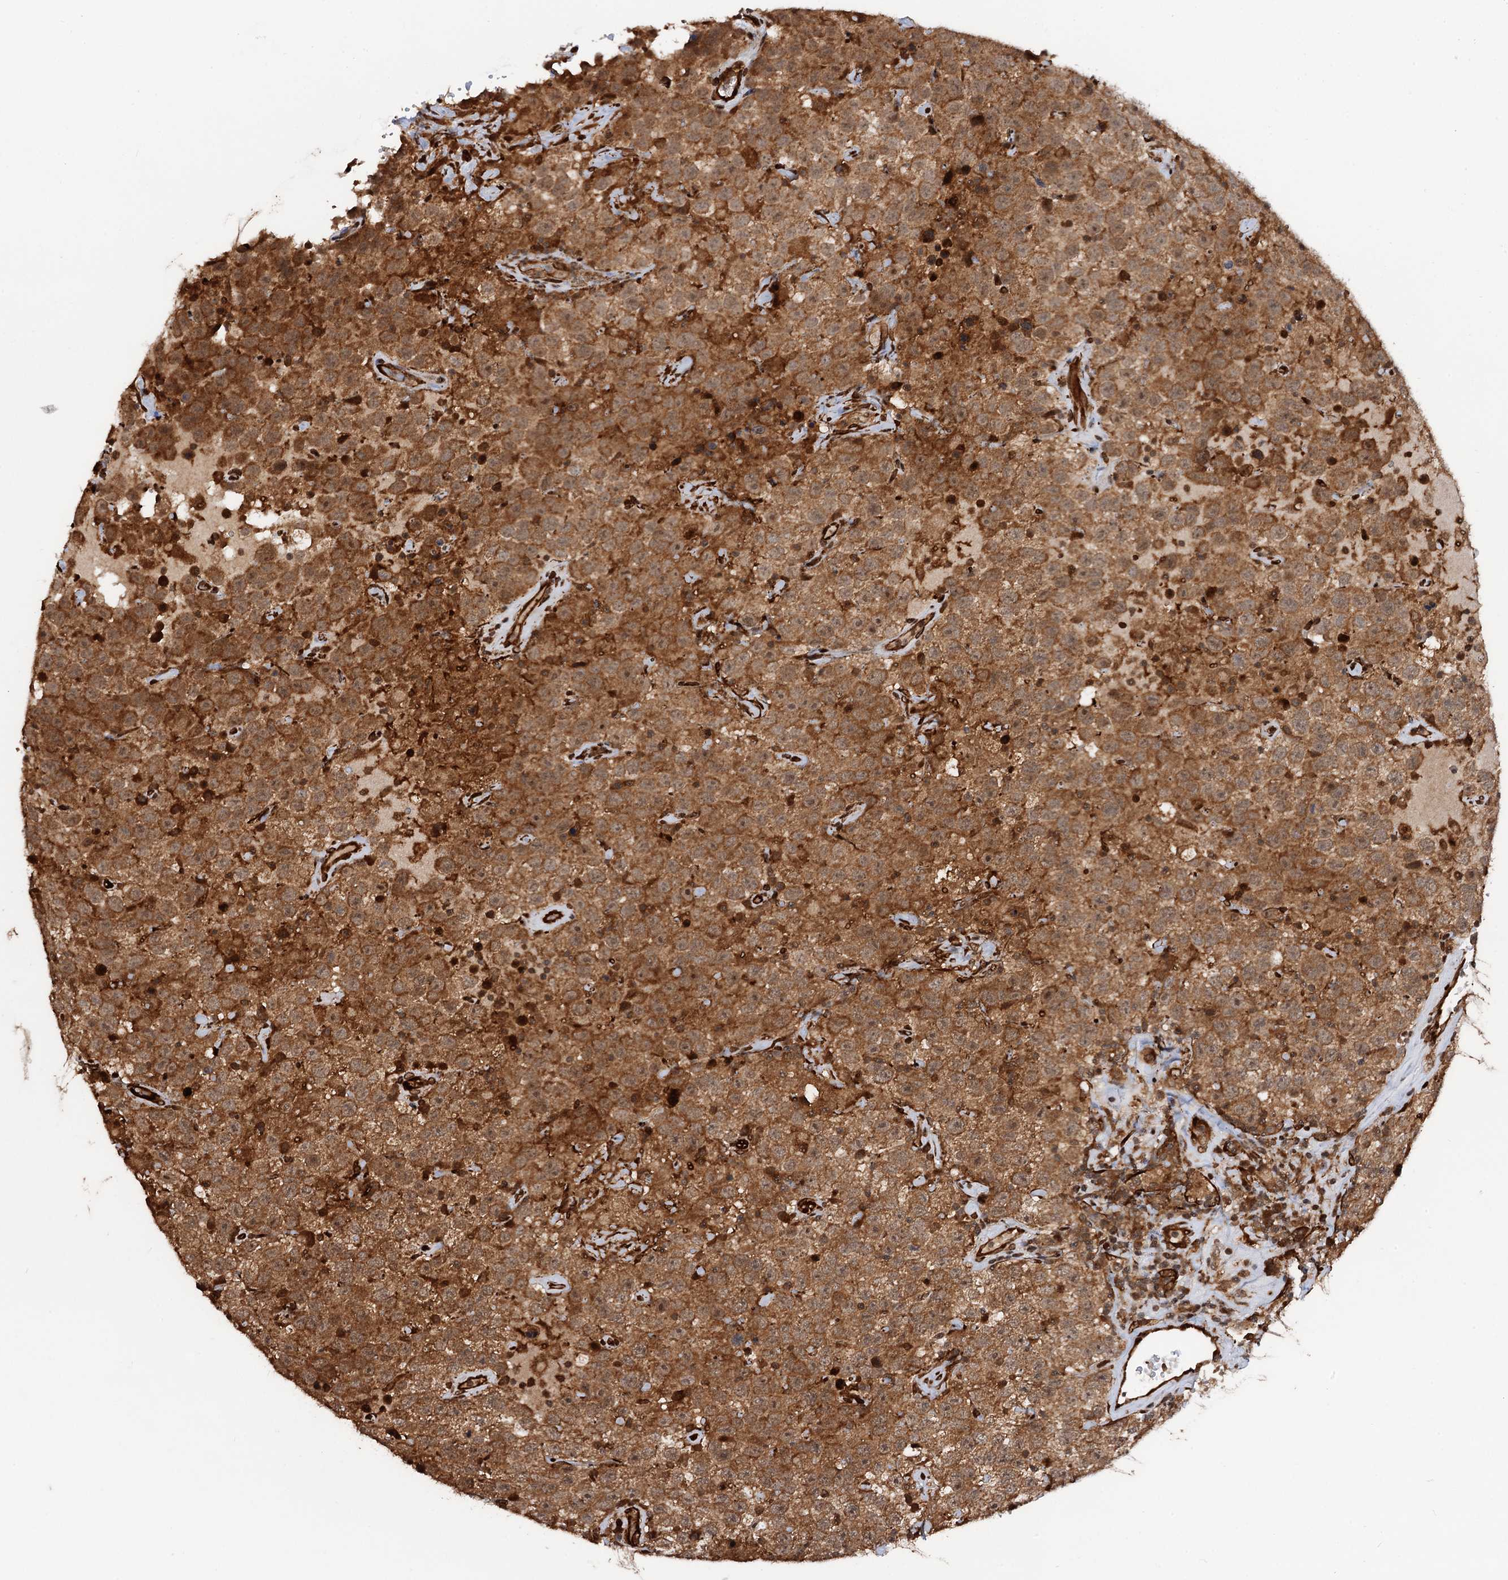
{"staining": {"intensity": "moderate", "quantity": ">75%", "location": "cytoplasmic/membranous,nuclear"}, "tissue": "testis cancer", "cell_type": "Tumor cells", "image_type": "cancer", "snomed": [{"axis": "morphology", "description": "Seminoma, NOS"}, {"axis": "topography", "description": "Testis"}], "caption": "DAB immunohistochemical staining of seminoma (testis) reveals moderate cytoplasmic/membranous and nuclear protein positivity in approximately >75% of tumor cells. Nuclei are stained in blue.", "gene": "SNRNP25", "patient": {"sex": "male", "age": 41}}